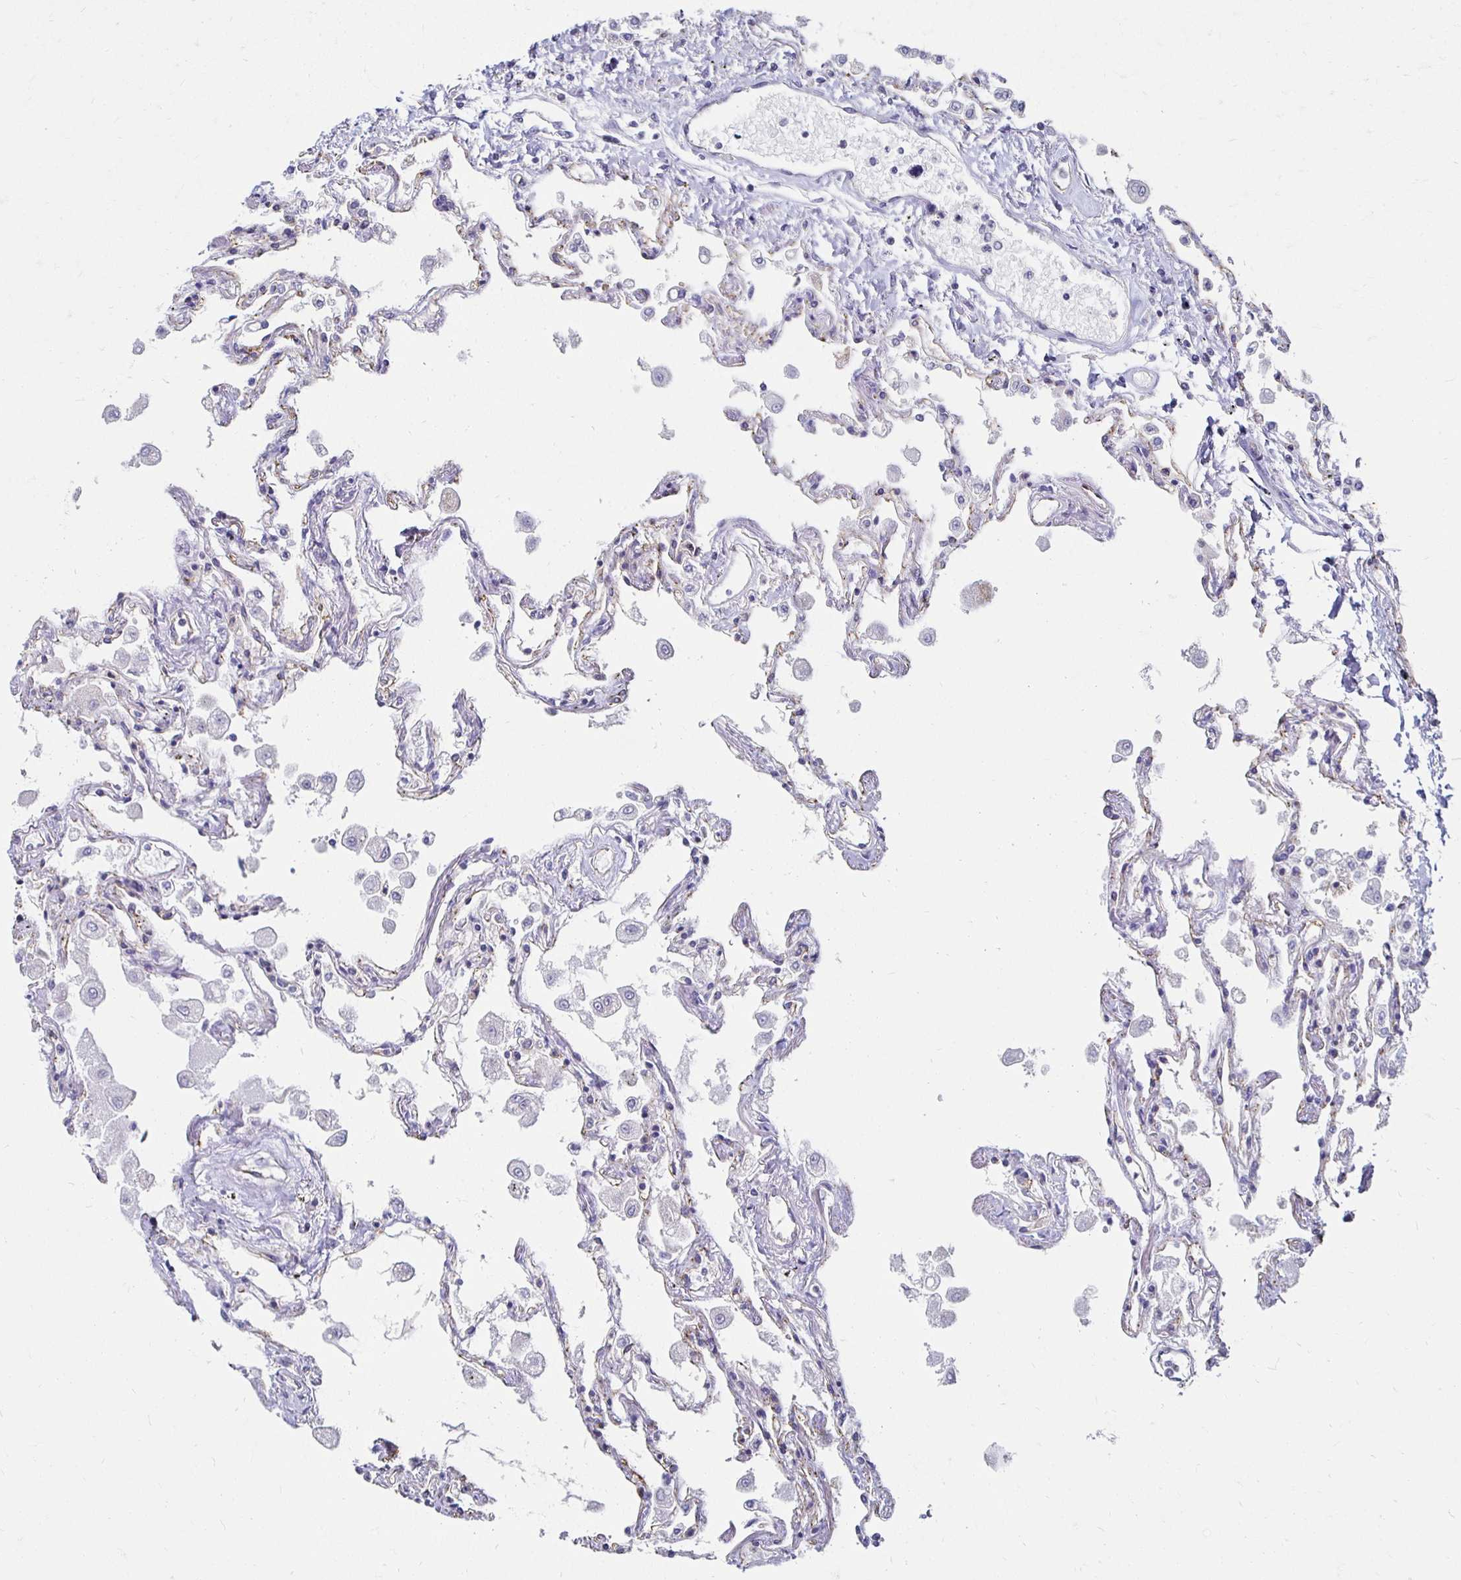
{"staining": {"intensity": "negative", "quantity": "none", "location": "none"}, "tissue": "lung", "cell_type": "Alveolar cells", "image_type": "normal", "snomed": [{"axis": "morphology", "description": "Normal tissue, NOS"}, {"axis": "morphology", "description": "Adenocarcinoma, NOS"}, {"axis": "topography", "description": "Cartilage tissue"}, {"axis": "topography", "description": "Lung"}], "caption": "DAB (3,3'-diaminobenzidine) immunohistochemical staining of benign human lung shows no significant positivity in alveolar cells.", "gene": "NOCT", "patient": {"sex": "female", "age": 67}}